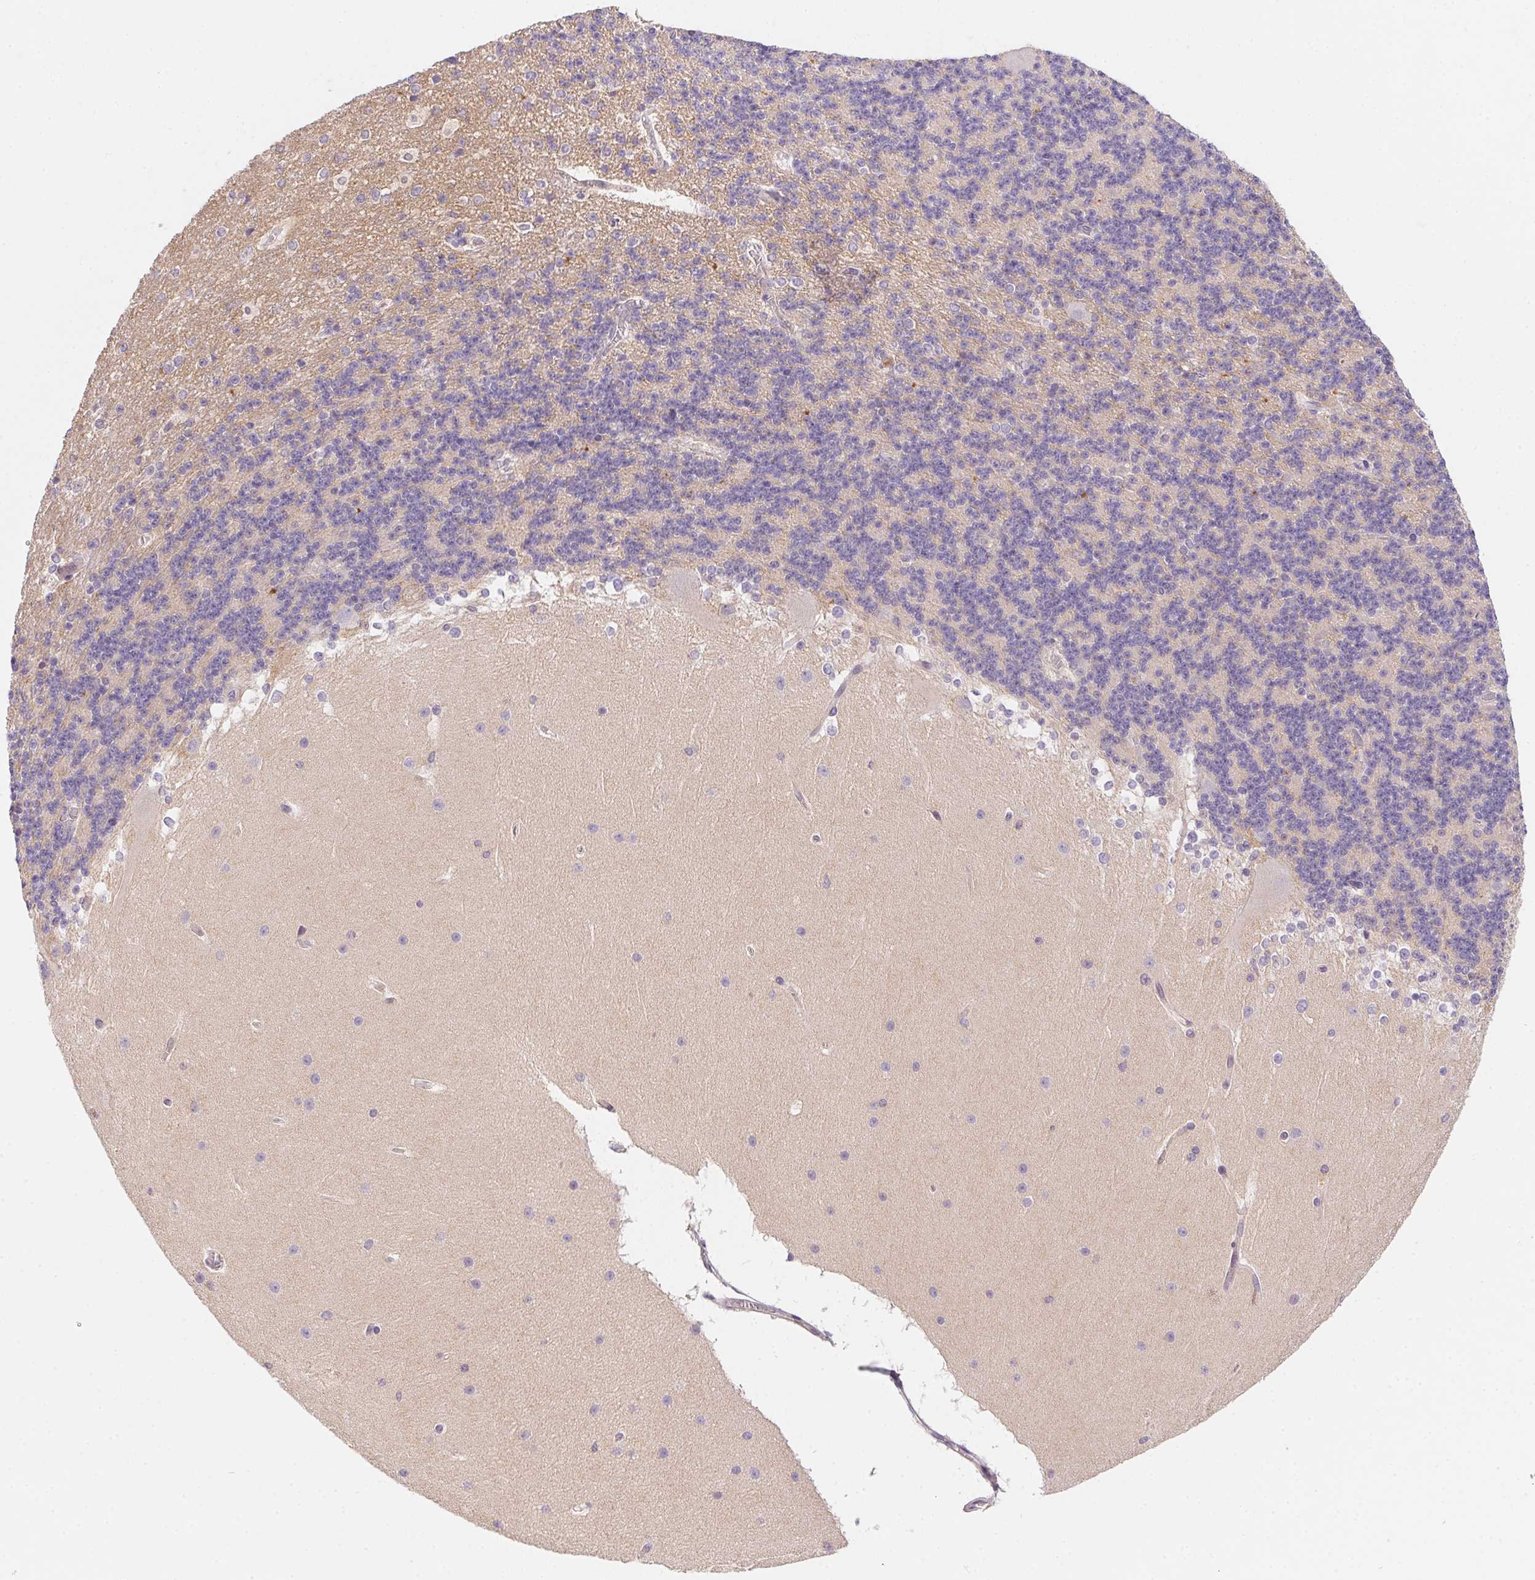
{"staining": {"intensity": "negative", "quantity": "none", "location": "none"}, "tissue": "cerebellum", "cell_type": "Cells in granular layer", "image_type": "normal", "snomed": [{"axis": "morphology", "description": "Normal tissue, NOS"}, {"axis": "topography", "description": "Cerebellum"}], "caption": "DAB (3,3'-diaminobenzidine) immunohistochemical staining of normal cerebellum shows no significant positivity in cells in granular layer. (DAB (3,3'-diaminobenzidine) immunohistochemistry (IHC), high magnification).", "gene": "PRKAA1", "patient": {"sex": "female", "age": 19}}